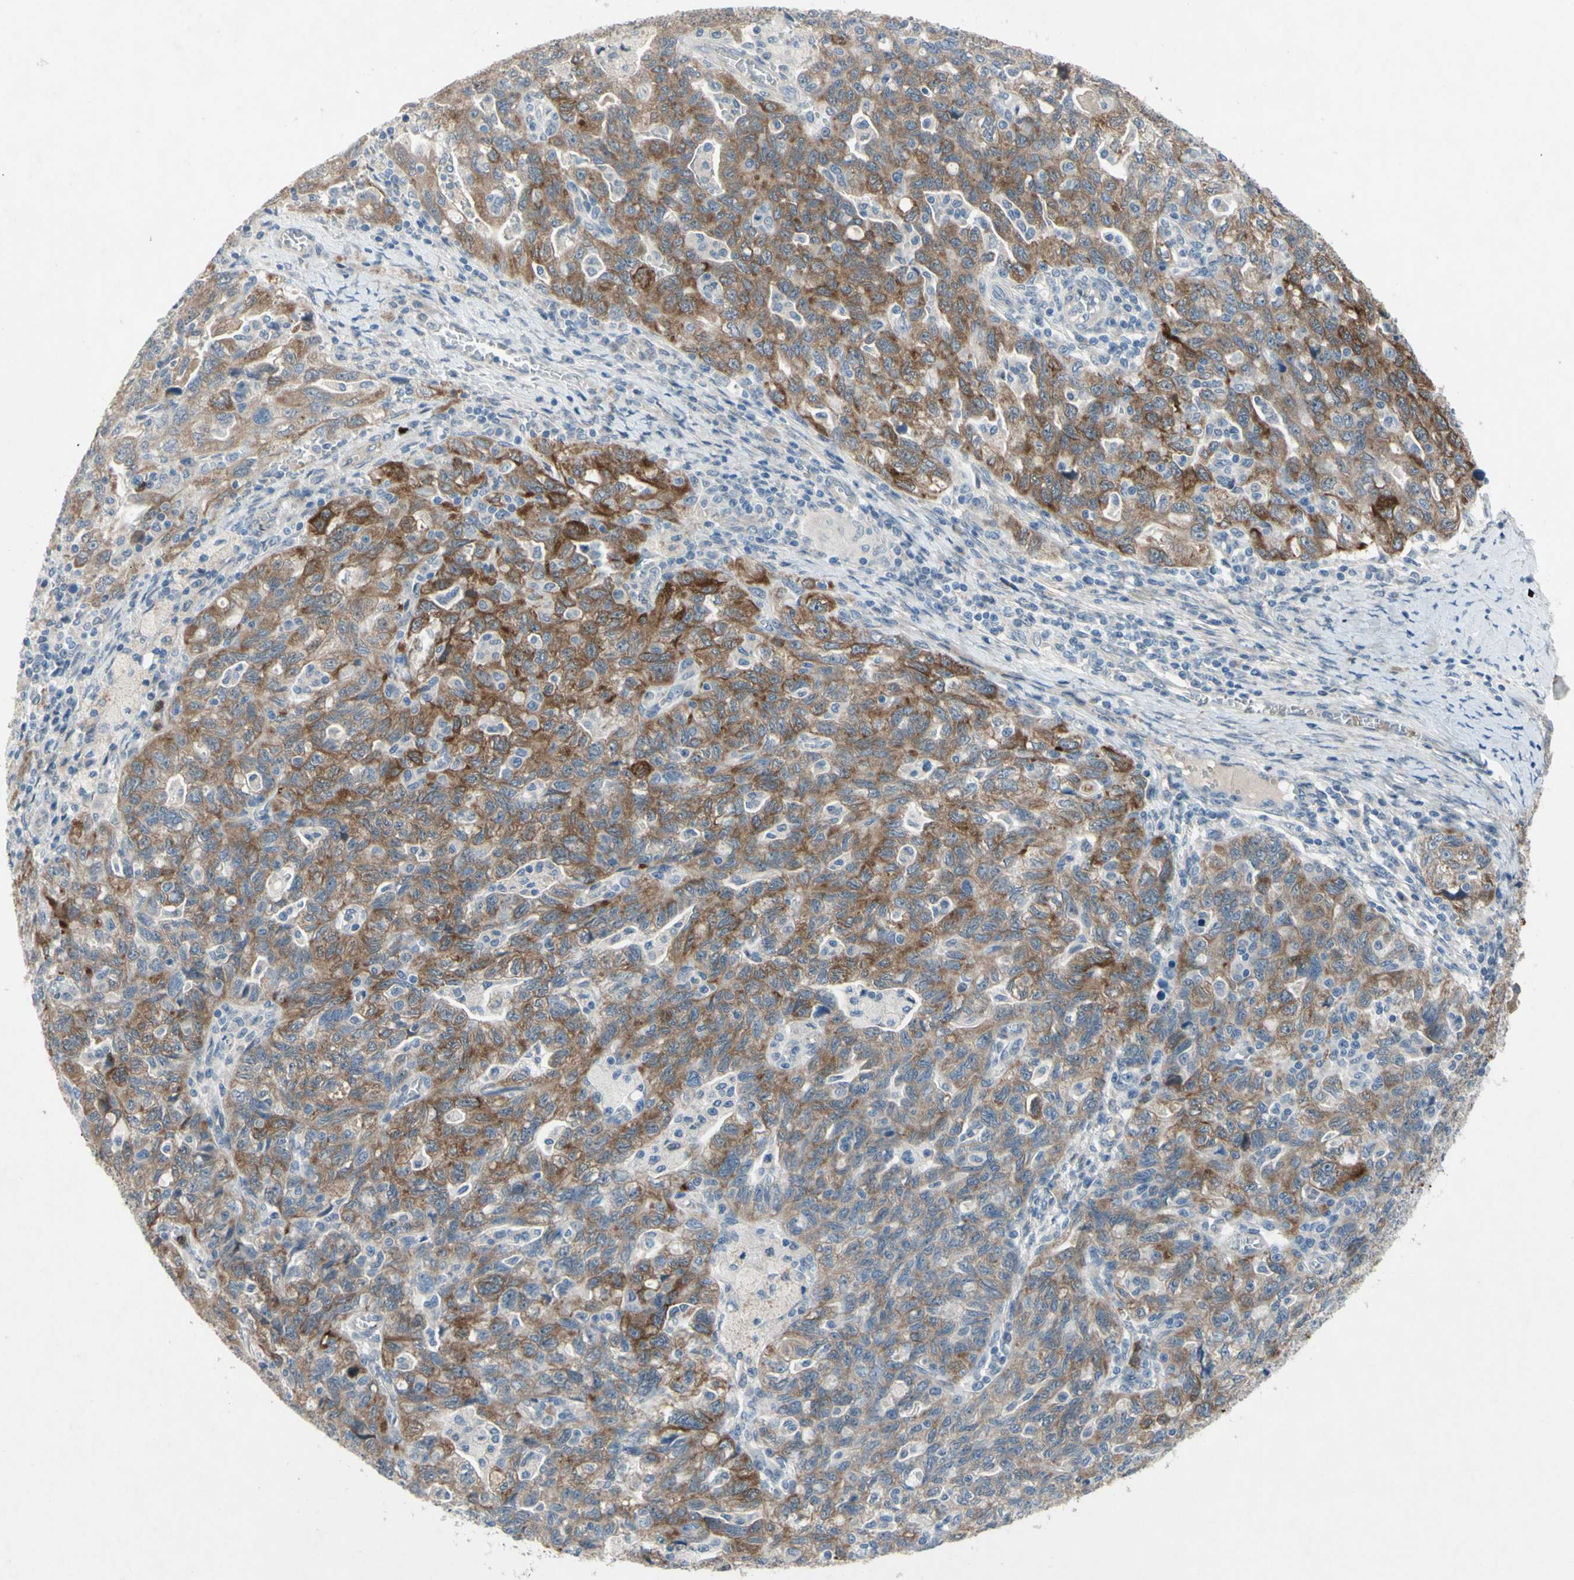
{"staining": {"intensity": "moderate", "quantity": ">75%", "location": "cytoplasmic/membranous"}, "tissue": "ovarian cancer", "cell_type": "Tumor cells", "image_type": "cancer", "snomed": [{"axis": "morphology", "description": "Carcinoma, NOS"}, {"axis": "morphology", "description": "Cystadenocarcinoma, serous, NOS"}, {"axis": "topography", "description": "Ovary"}], "caption": "Human serous cystadenocarcinoma (ovarian) stained for a protein (brown) demonstrates moderate cytoplasmic/membranous positive positivity in approximately >75% of tumor cells.", "gene": "GRAMD2B", "patient": {"sex": "female", "age": 69}}